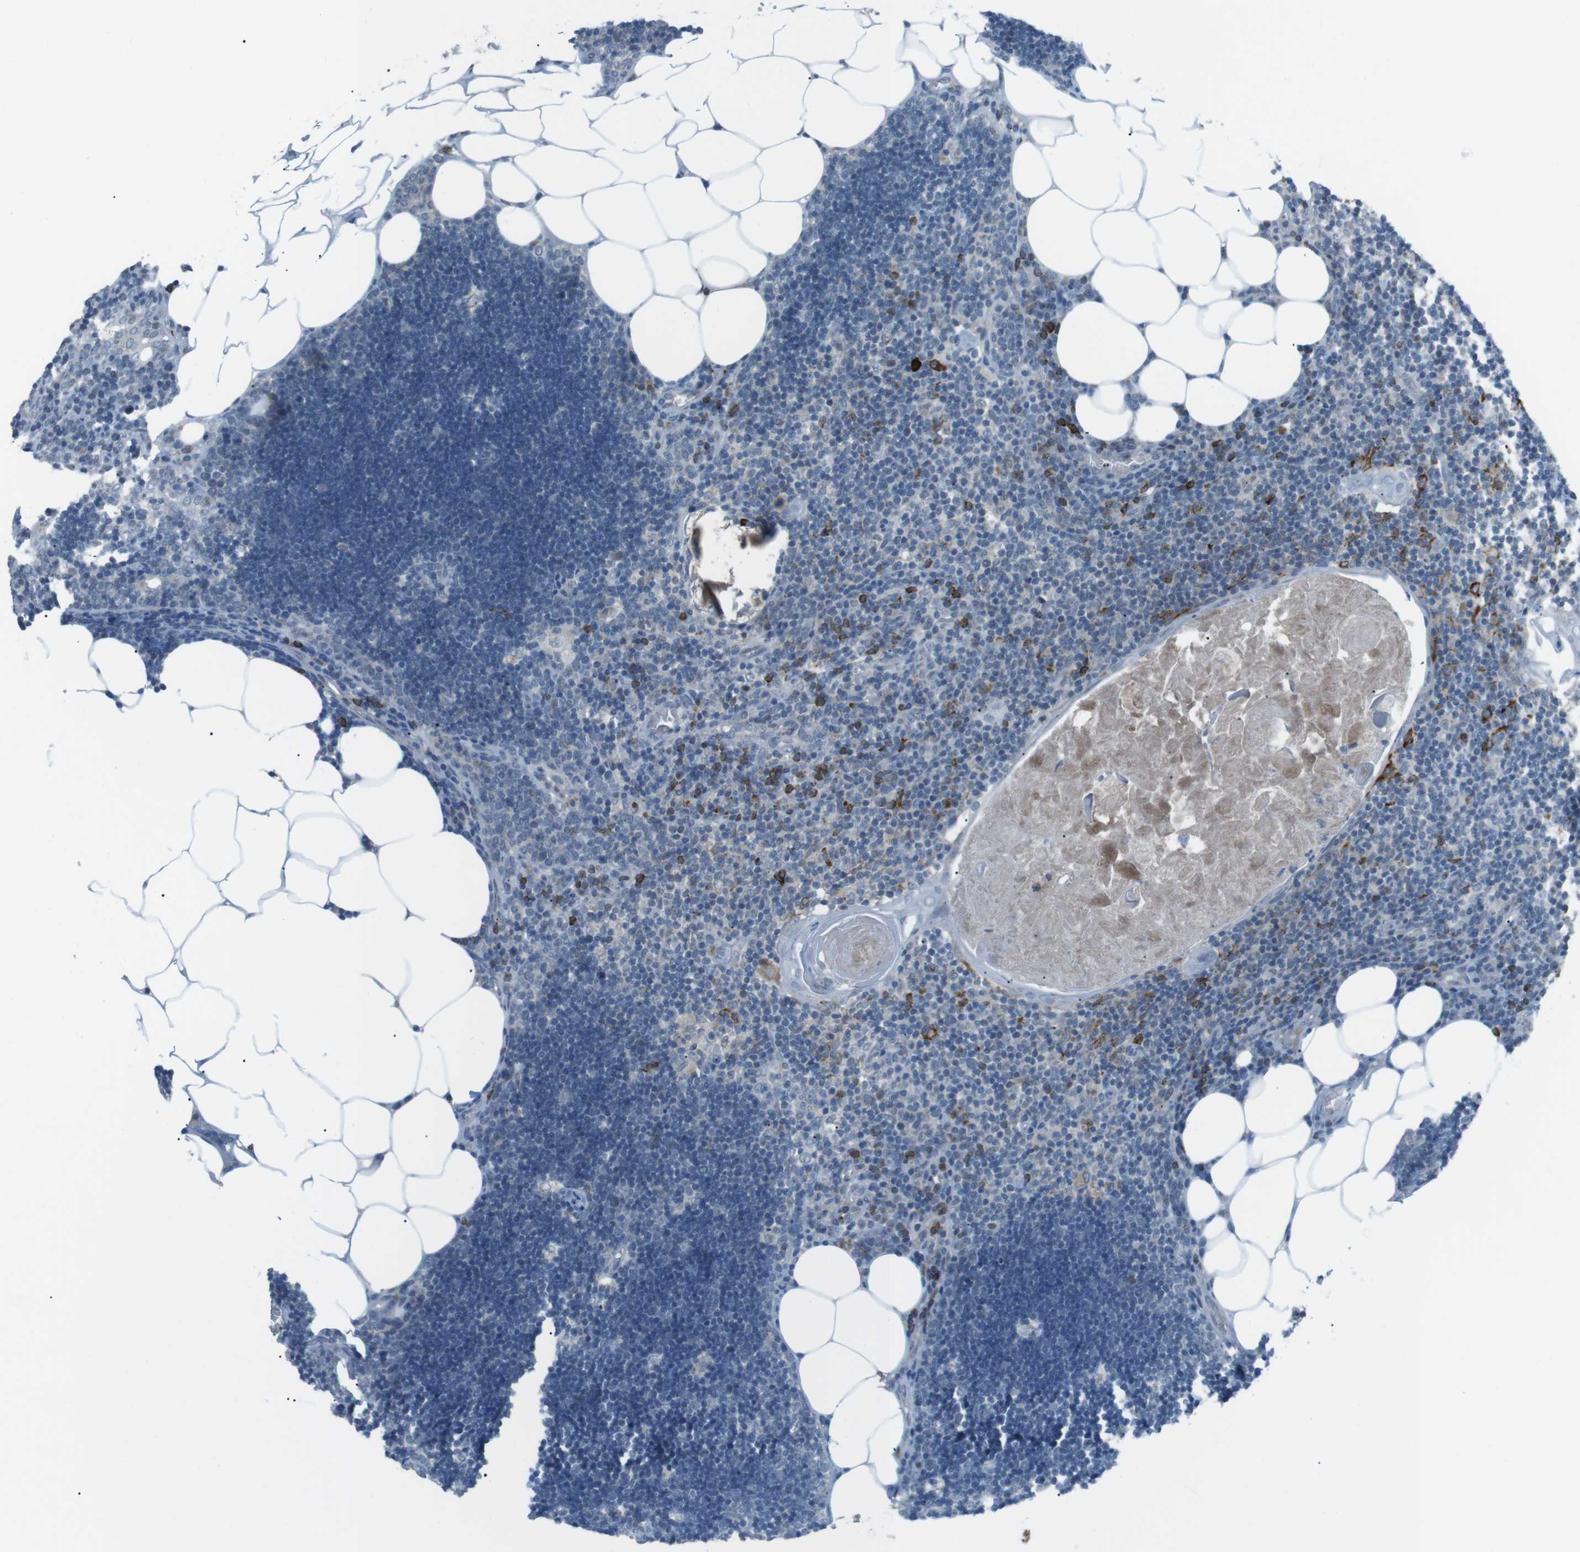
{"staining": {"intensity": "strong", "quantity": ">75%", "location": "cytoplasmic/membranous"}, "tissue": "lymph node", "cell_type": "Germinal center cells", "image_type": "normal", "snomed": [{"axis": "morphology", "description": "Normal tissue, NOS"}, {"axis": "topography", "description": "Lymph node"}], "caption": "Immunohistochemistry (IHC) image of unremarkable human lymph node stained for a protein (brown), which displays high levels of strong cytoplasmic/membranous staining in about >75% of germinal center cells.", "gene": "FCRLA", "patient": {"sex": "male", "age": 33}}